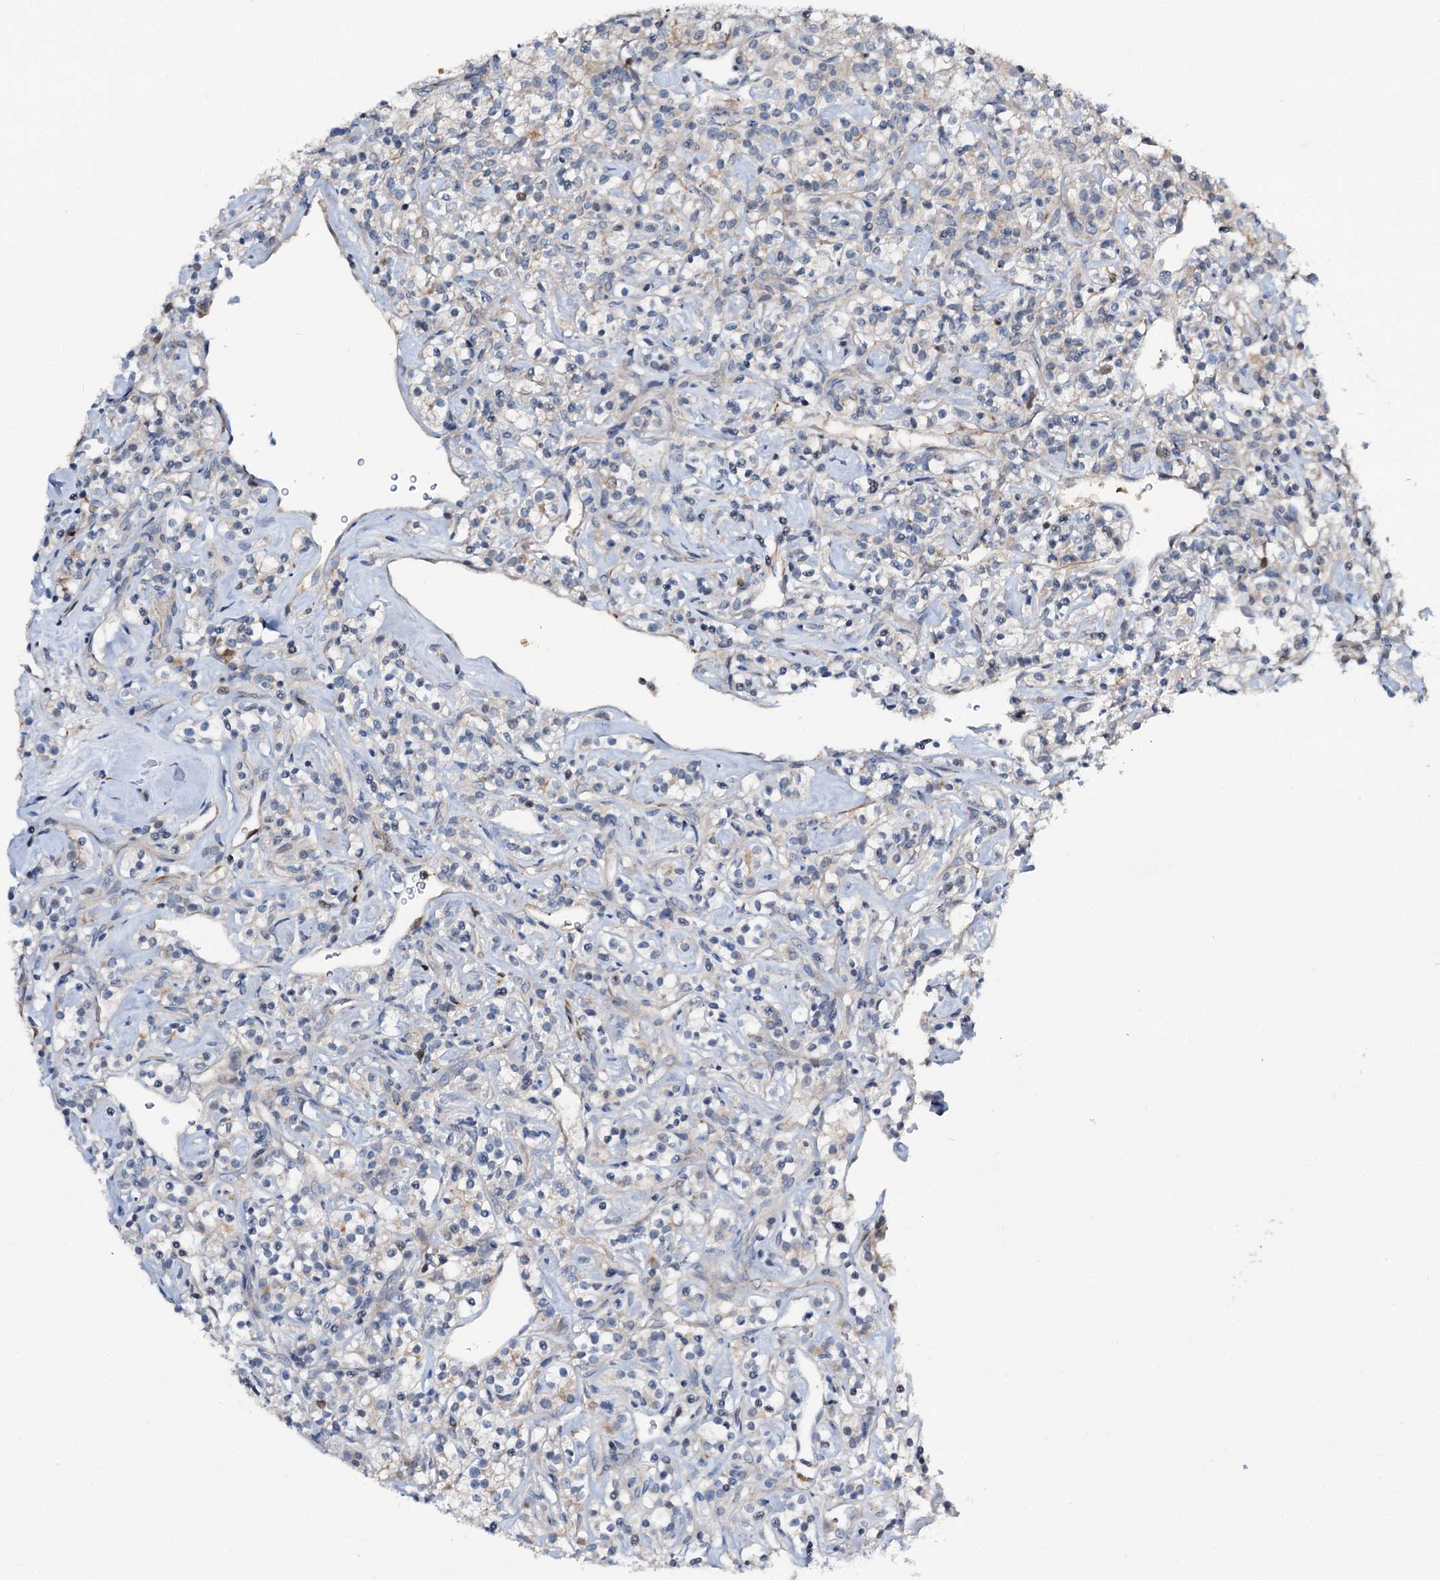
{"staining": {"intensity": "weak", "quantity": "<25%", "location": "cytoplasmic/membranous"}, "tissue": "renal cancer", "cell_type": "Tumor cells", "image_type": "cancer", "snomed": [{"axis": "morphology", "description": "Adenocarcinoma, NOS"}, {"axis": "topography", "description": "Kidney"}], "caption": "This is an IHC histopathology image of human renal adenocarcinoma. There is no expression in tumor cells.", "gene": "NCAPD2", "patient": {"sex": "male", "age": 77}}